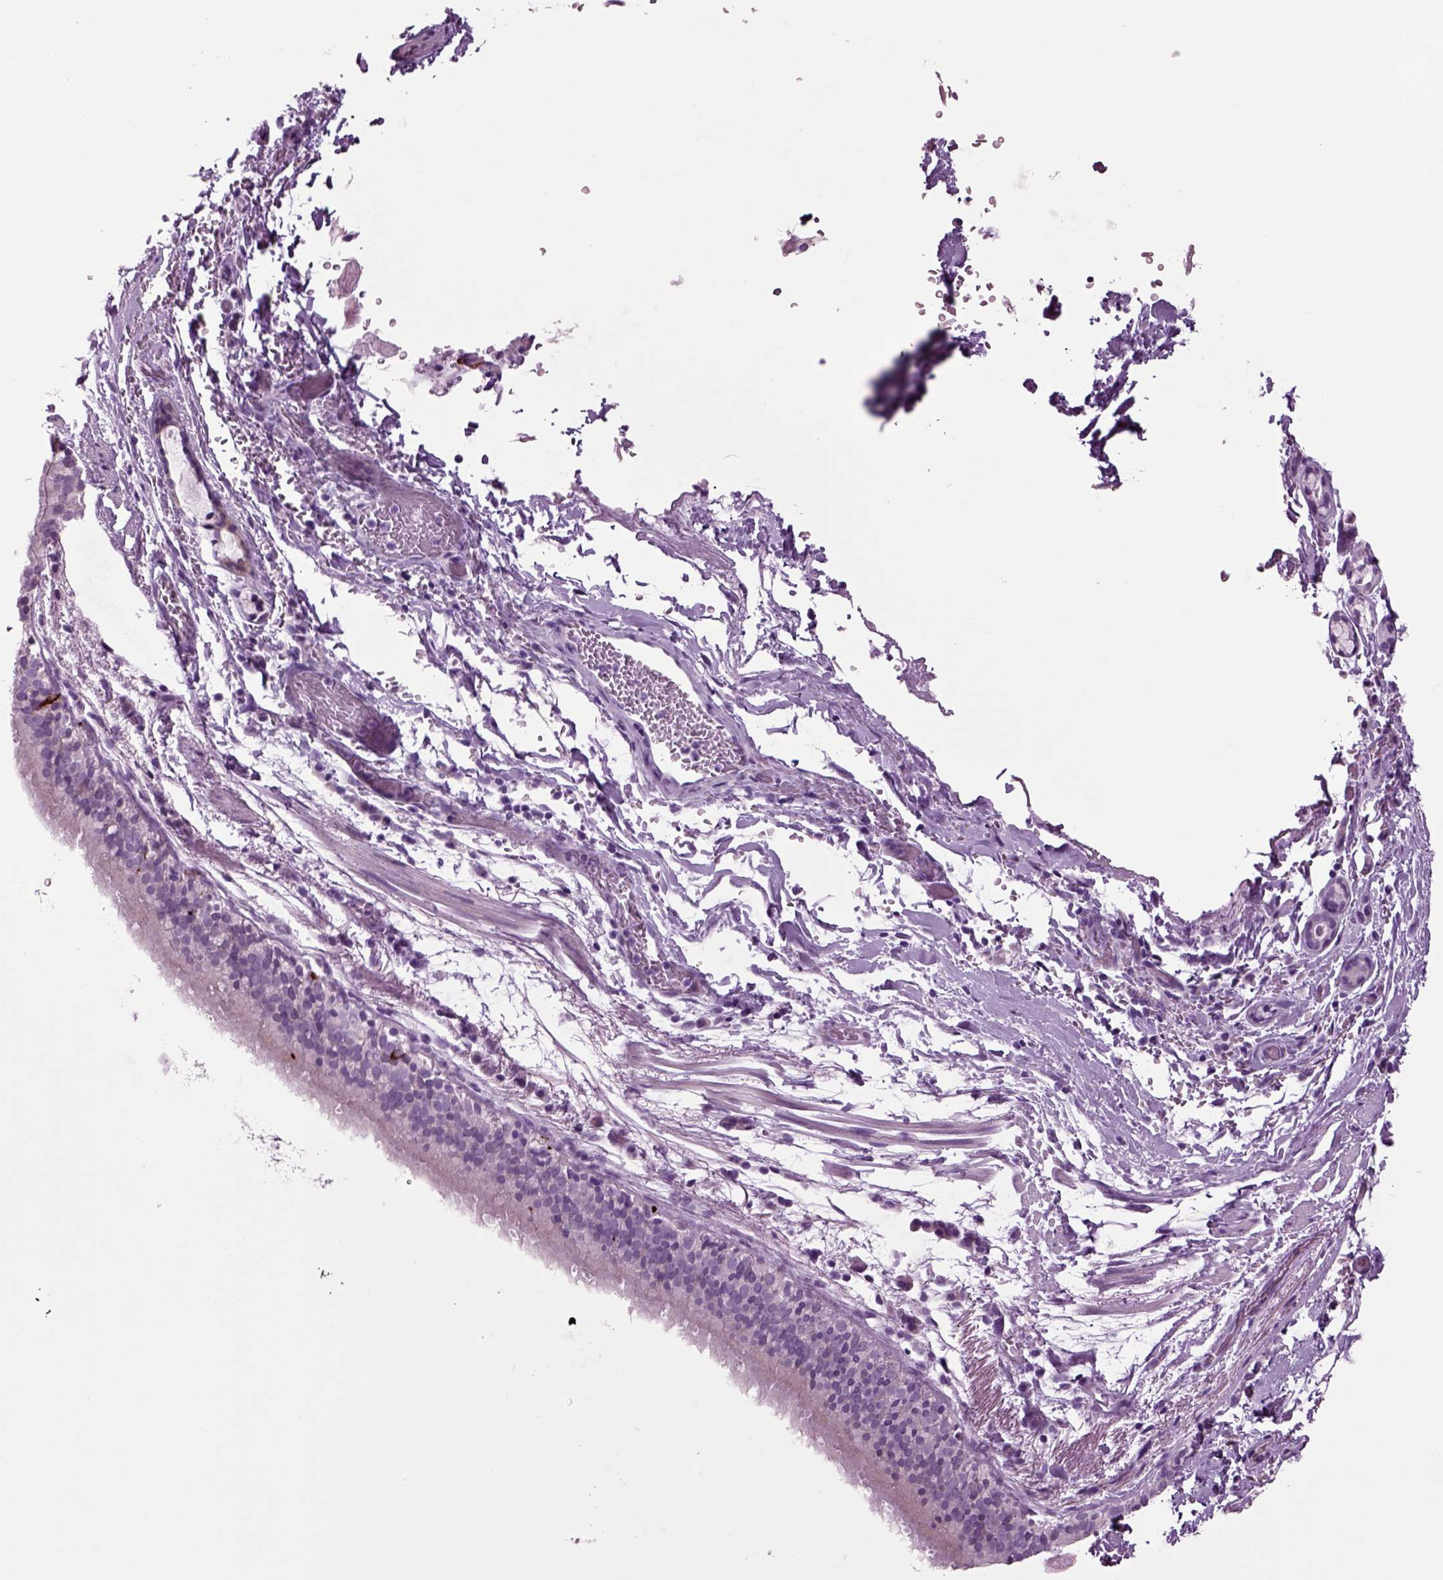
{"staining": {"intensity": "moderate", "quantity": "<25%", "location": "cytoplasmic/membranous"}, "tissue": "bronchus", "cell_type": "Respiratory epithelial cells", "image_type": "normal", "snomed": [{"axis": "morphology", "description": "Normal tissue, NOS"}, {"axis": "morphology", "description": "Squamous cell carcinoma, NOS"}, {"axis": "topography", "description": "Bronchus"}, {"axis": "topography", "description": "Lung"}], "caption": "This photomicrograph exhibits IHC staining of benign human bronchus, with low moderate cytoplasmic/membranous expression in approximately <25% of respiratory epithelial cells.", "gene": "ARHGAP11A", "patient": {"sex": "male", "age": 69}}